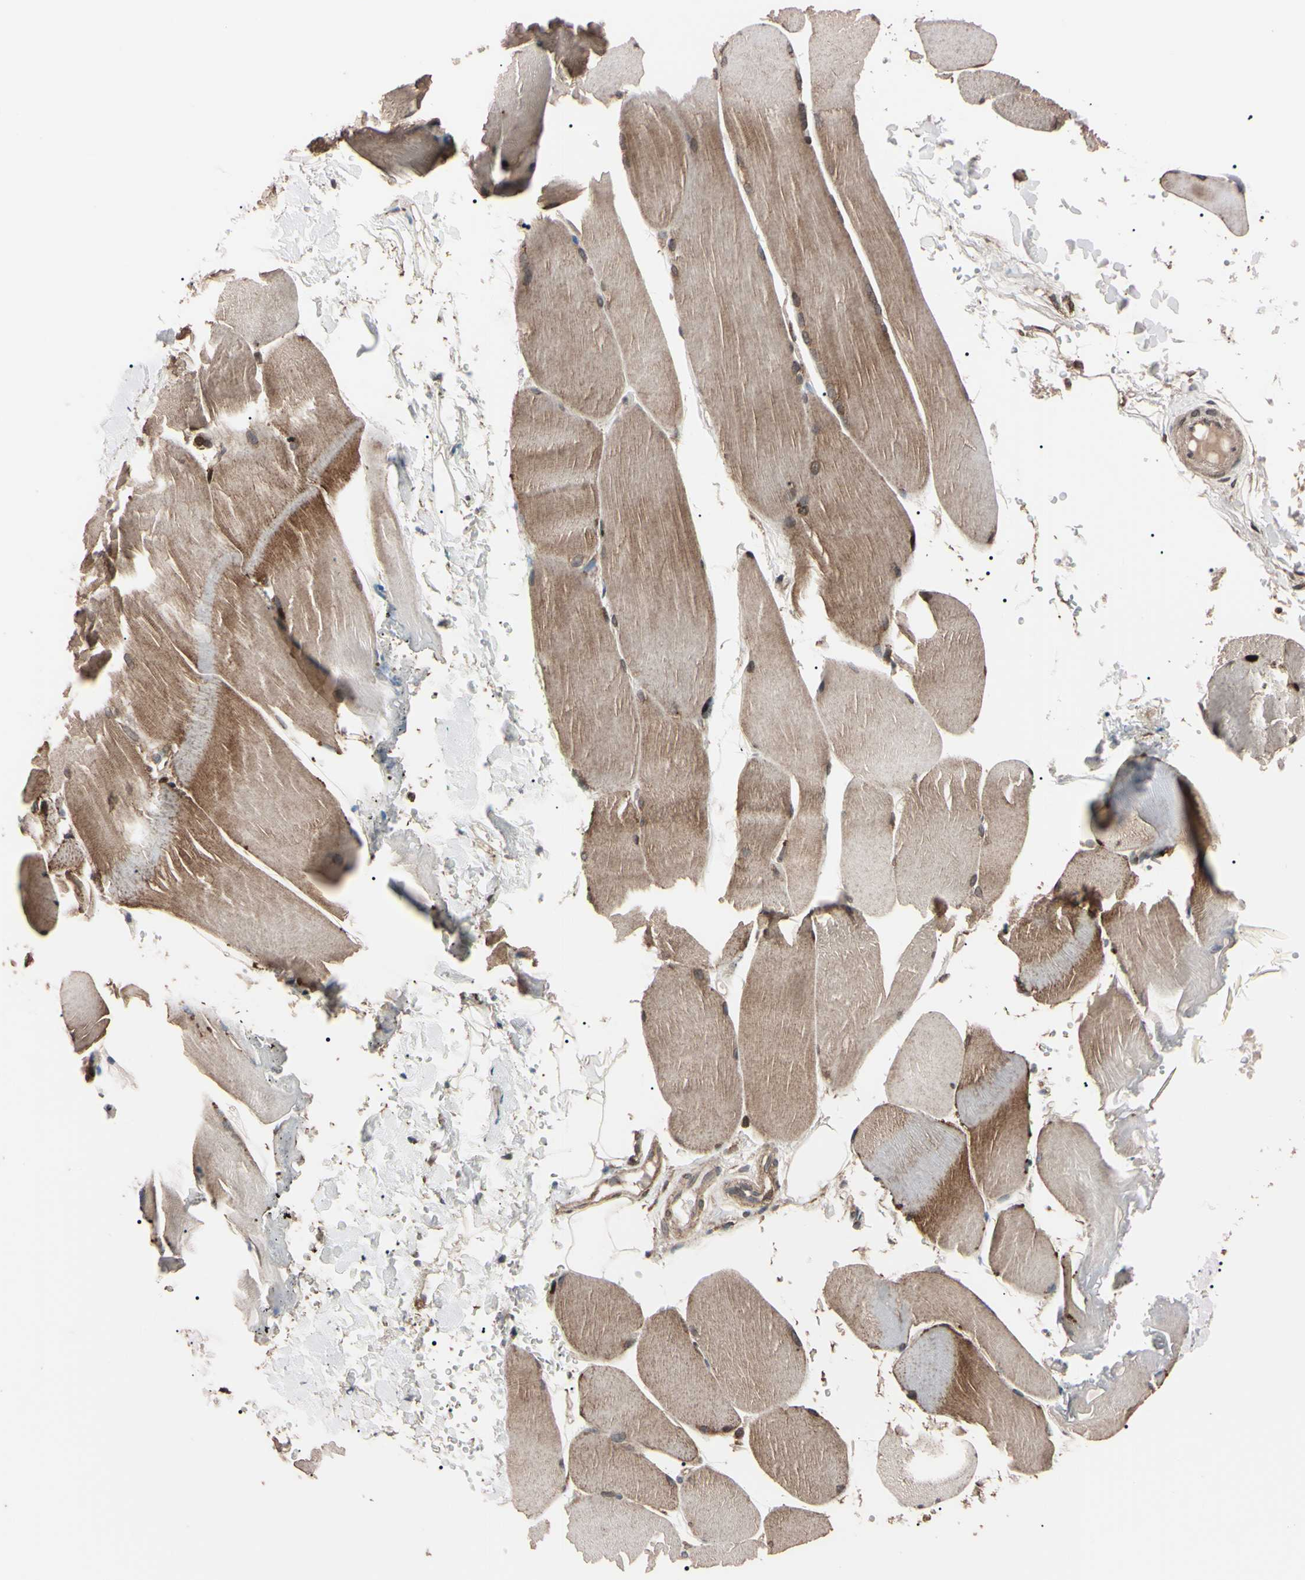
{"staining": {"intensity": "moderate", "quantity": "25%-75%", "location": "cytoplasmic/membranous"}, "tissue": "skeletal muscle", "cell_type": "Myocytes", "image_type": "normal", "snomed": [{"axis": "morphology", "description": "Normal tissue, NOS"}, {"axis": "topography", "description": "Skin"}, {"axis": "topography", "description": "Skeletal muscle"}], "caption": "High-power microscopy captured an IHC micrograph of benign skeletal muscle, revealing moderate cytoplasmic/membranous staining in about 25%-75% of myocytes. Nuclei are stained in blue.", "gene": "TNFRSF1A", "patient": {"sex": "male", "age": 83}}